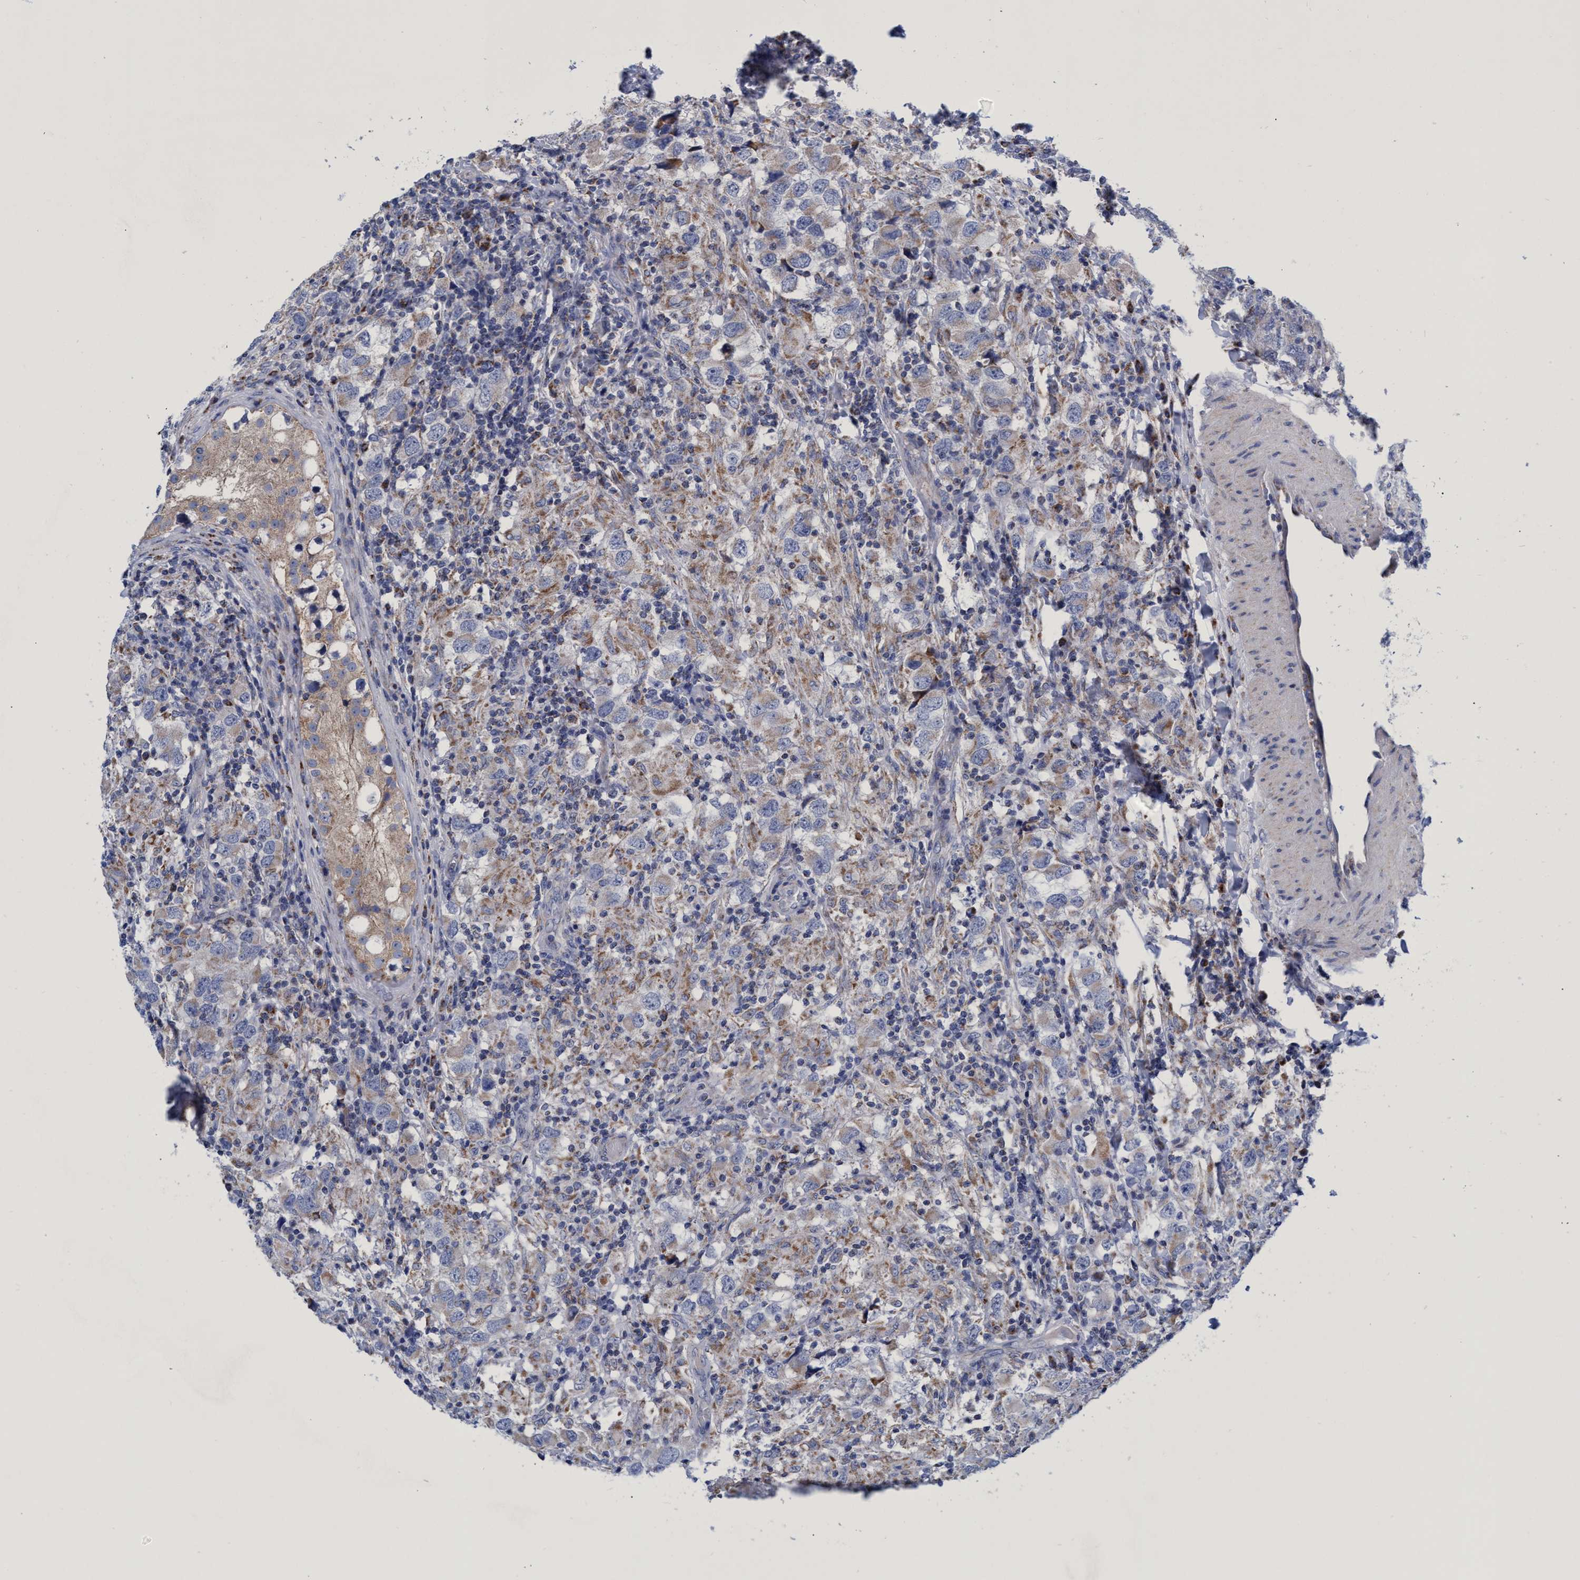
{"staining": {"intensity": "weak", "quantity": "25%-75%", "location": "cytoplasmic/membranous"}, "tissue": "testis cancer", "cell_type": "Tumor cells", "image_type": "cancer", "snomed": [{"axis": "morphology", "description": "Carcinoma, Embryonal, NOS"}, {"axis": "topography", "description": "Testis"}], "caption": "IHC of human testis embryonal carcinoma reveals low levels of weak cytoplasmic/membranous positivity in approximately 25%-75% of tumor cells. (Stains: DAB in brown, nuclei in blue, Microscopy: brightfield microscopy at high magnification).", "gene": "ZNF750", "patient": {"sex": "male", "age": 21}}